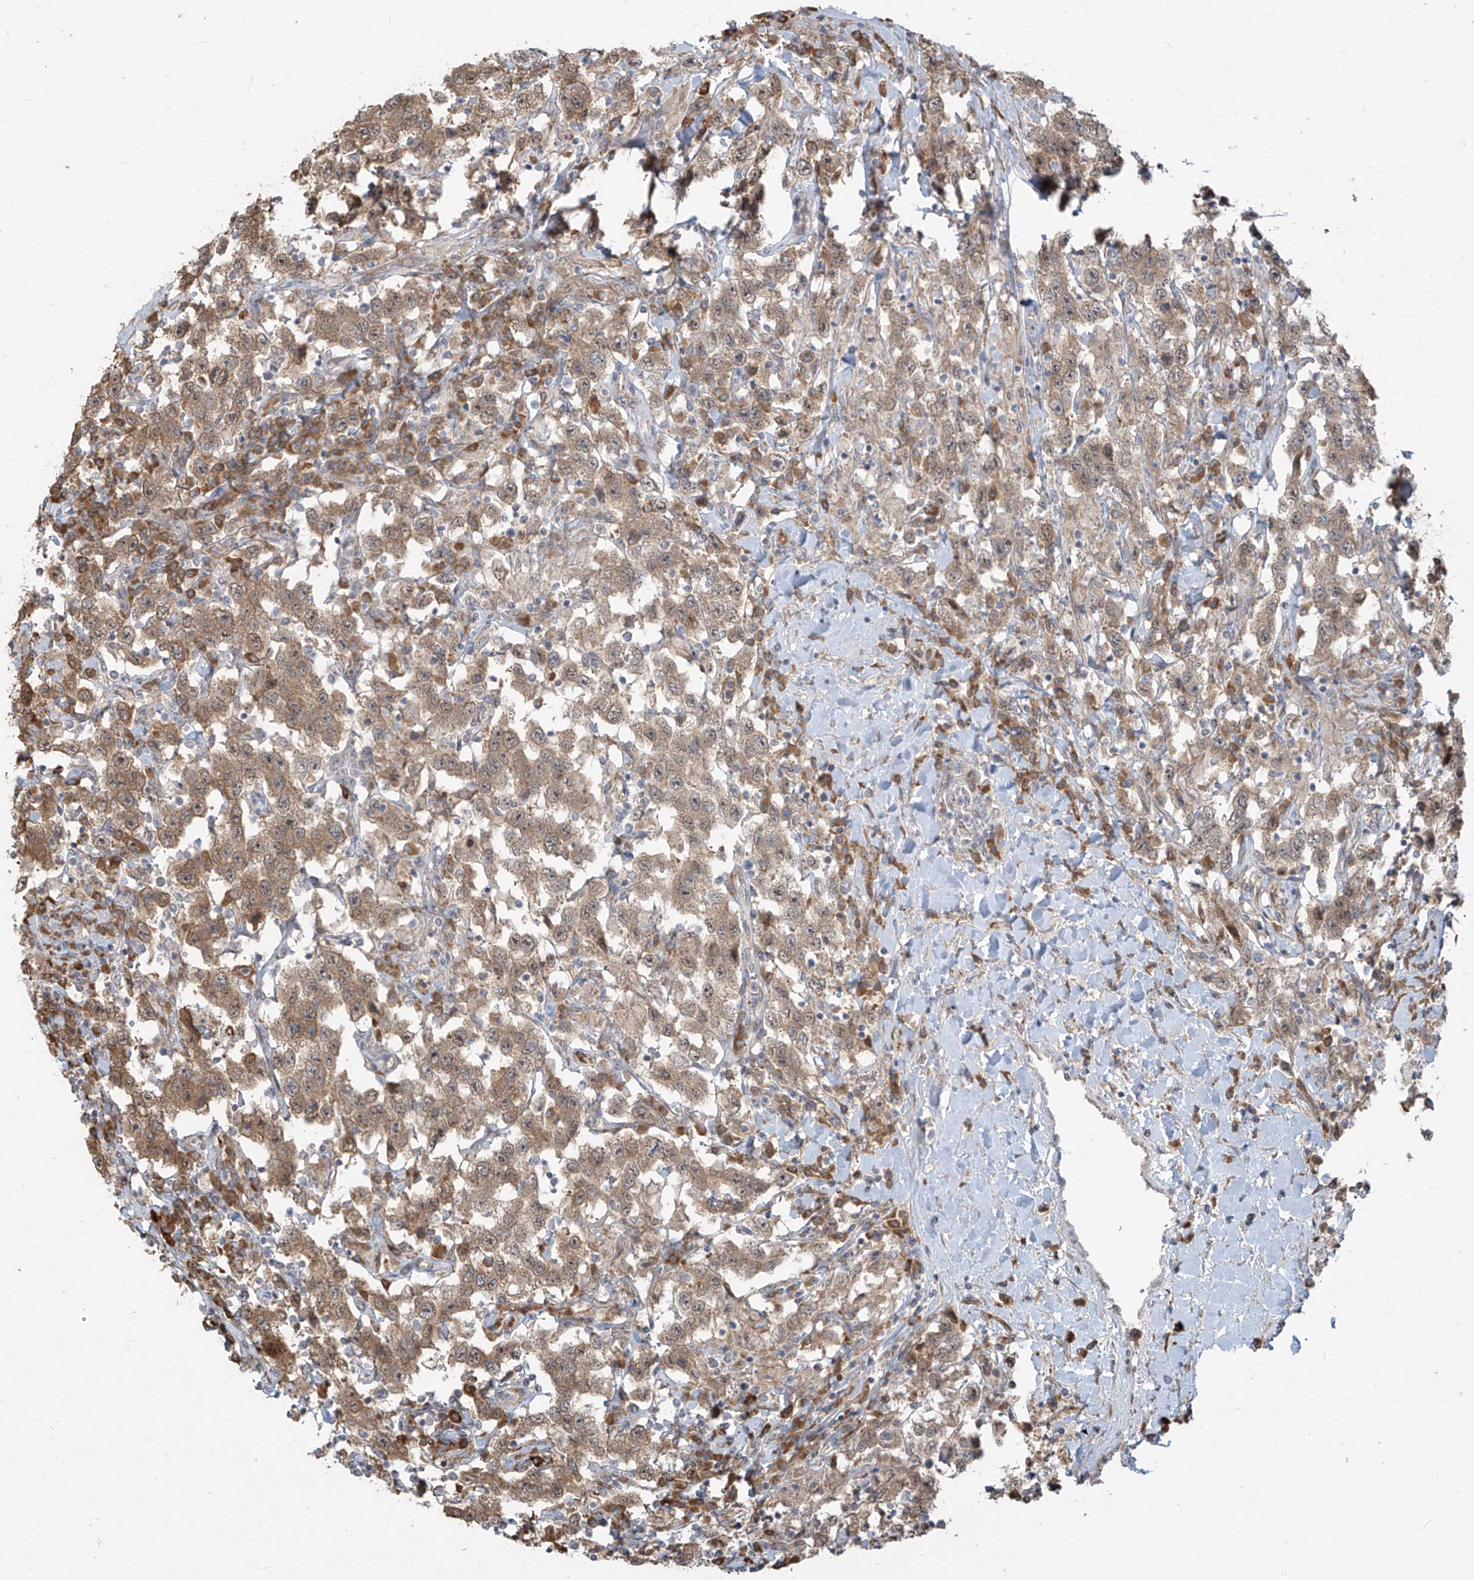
{"staining": {"intensity": "weak", "quantity": ">75%", "location": "cytoplasmic/membranous"}, "tissue": "testis cancer", "cell_type": "Tumor cells", "image_type": "cancer", "snomed": [{"axis": "morphology", "description": "Seminoma, NOS"}, {"axis": "topography", "description": "Testis"}], "caption": "The immunohistochemical stain labels weak cytoplasmic/membranous staining in tumor cells of testis seminoma tissue.", "gene": "PLEKHM3", "patient": {"sex": "male", "age": 41}}